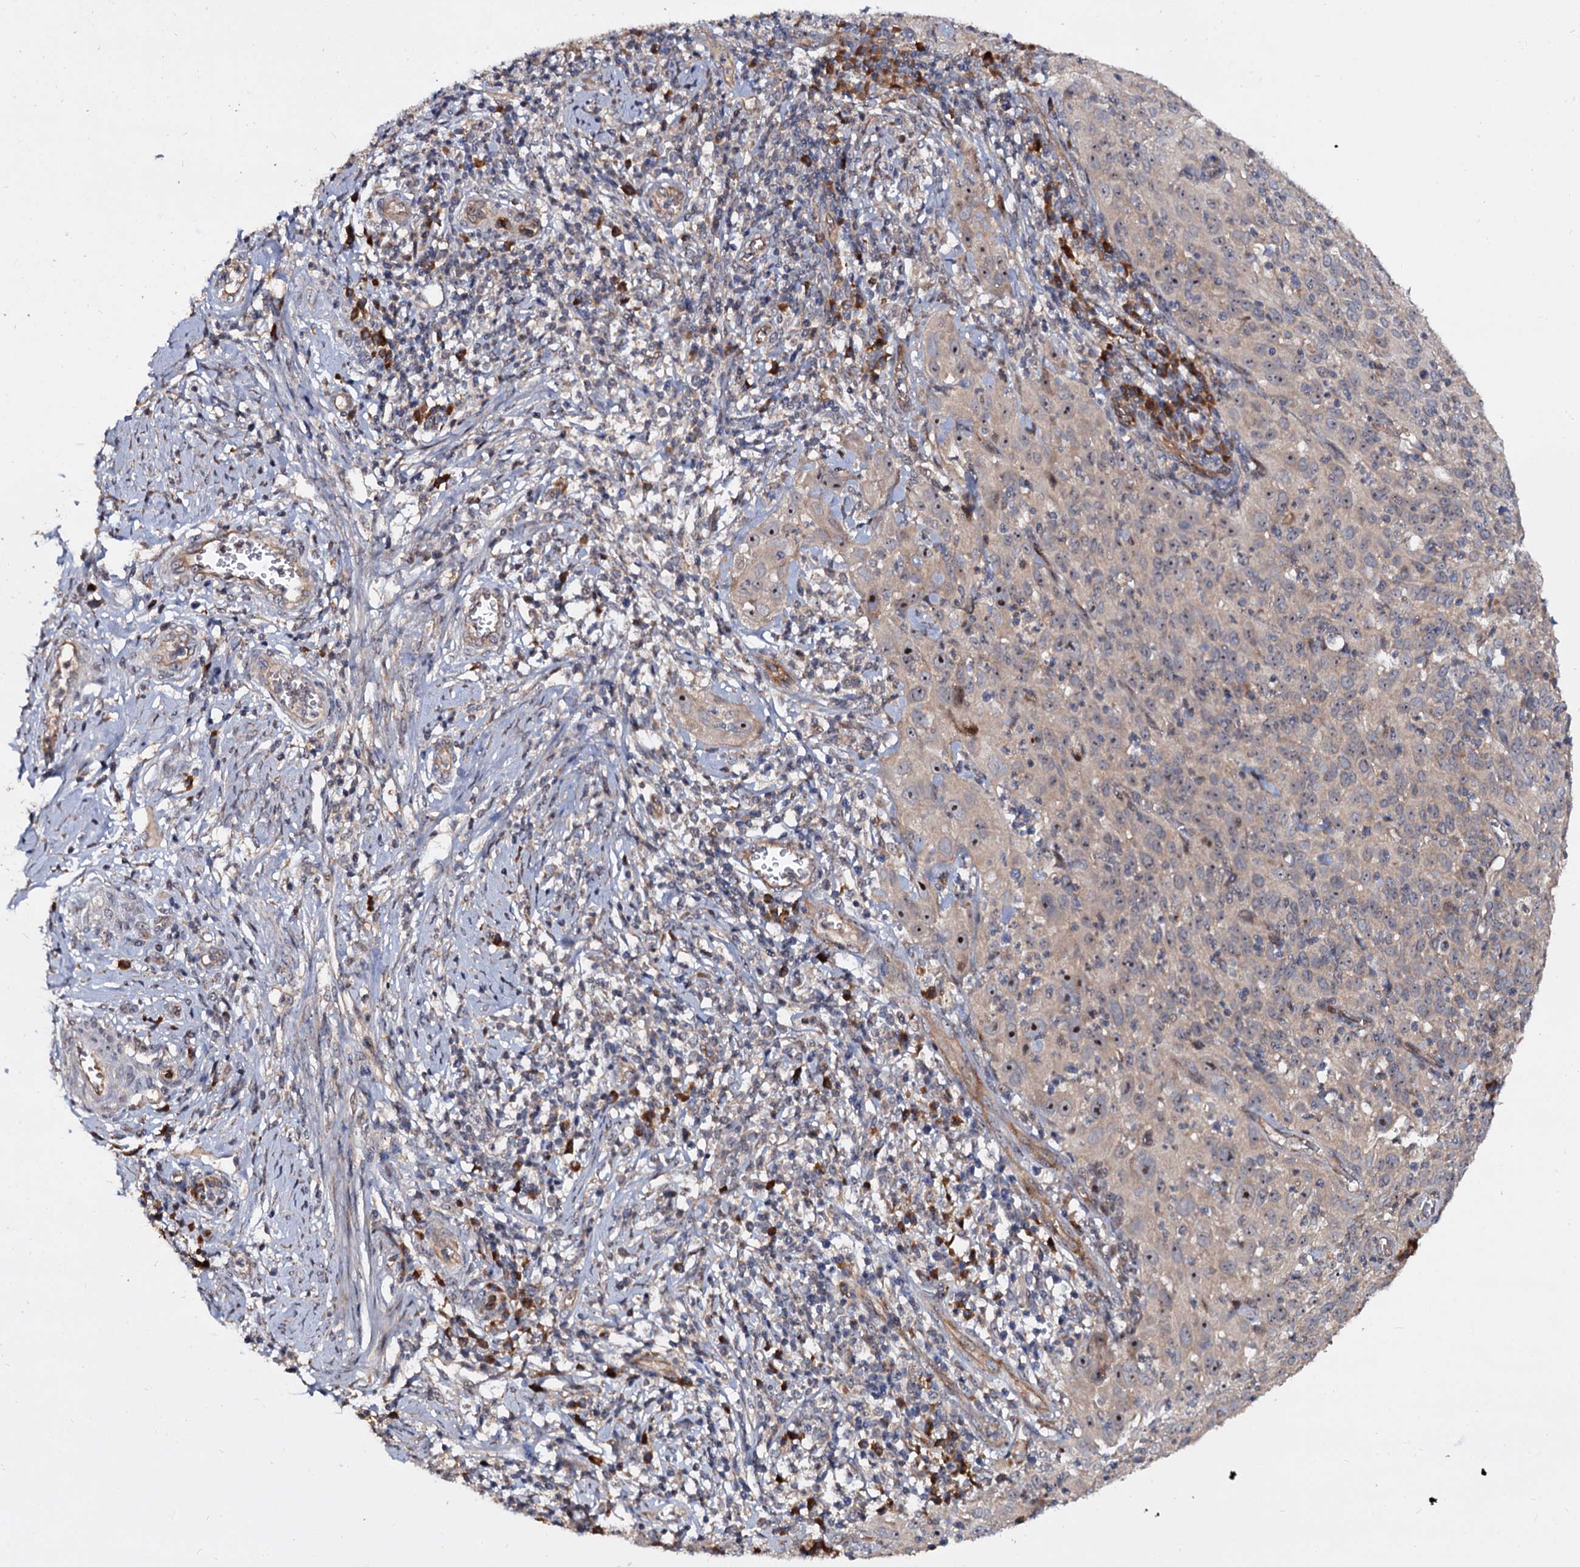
{"staining": {"intensity": "moderate", "quantity": "<25%", "location": "nuclear"}, "tissue": "cervical cancer", "cell_type": "Tumor cells", "image_type": "cancer", "snomed": [{"axis": "morphology", "description": "Squamous cell carcinoma, NOS"}, {"axis": "topography", "description": "Cervix"}], "caption": "The histopathology image reveals a brown stain indicating the presence of a protein in the nuclear of tumor cells in cervical squamous cell carcinoma. The protein is shown in brown color, while the nuclei are stained blue.", "gene": "WWC3", "patient": {"sex": "female", "age": 31}}